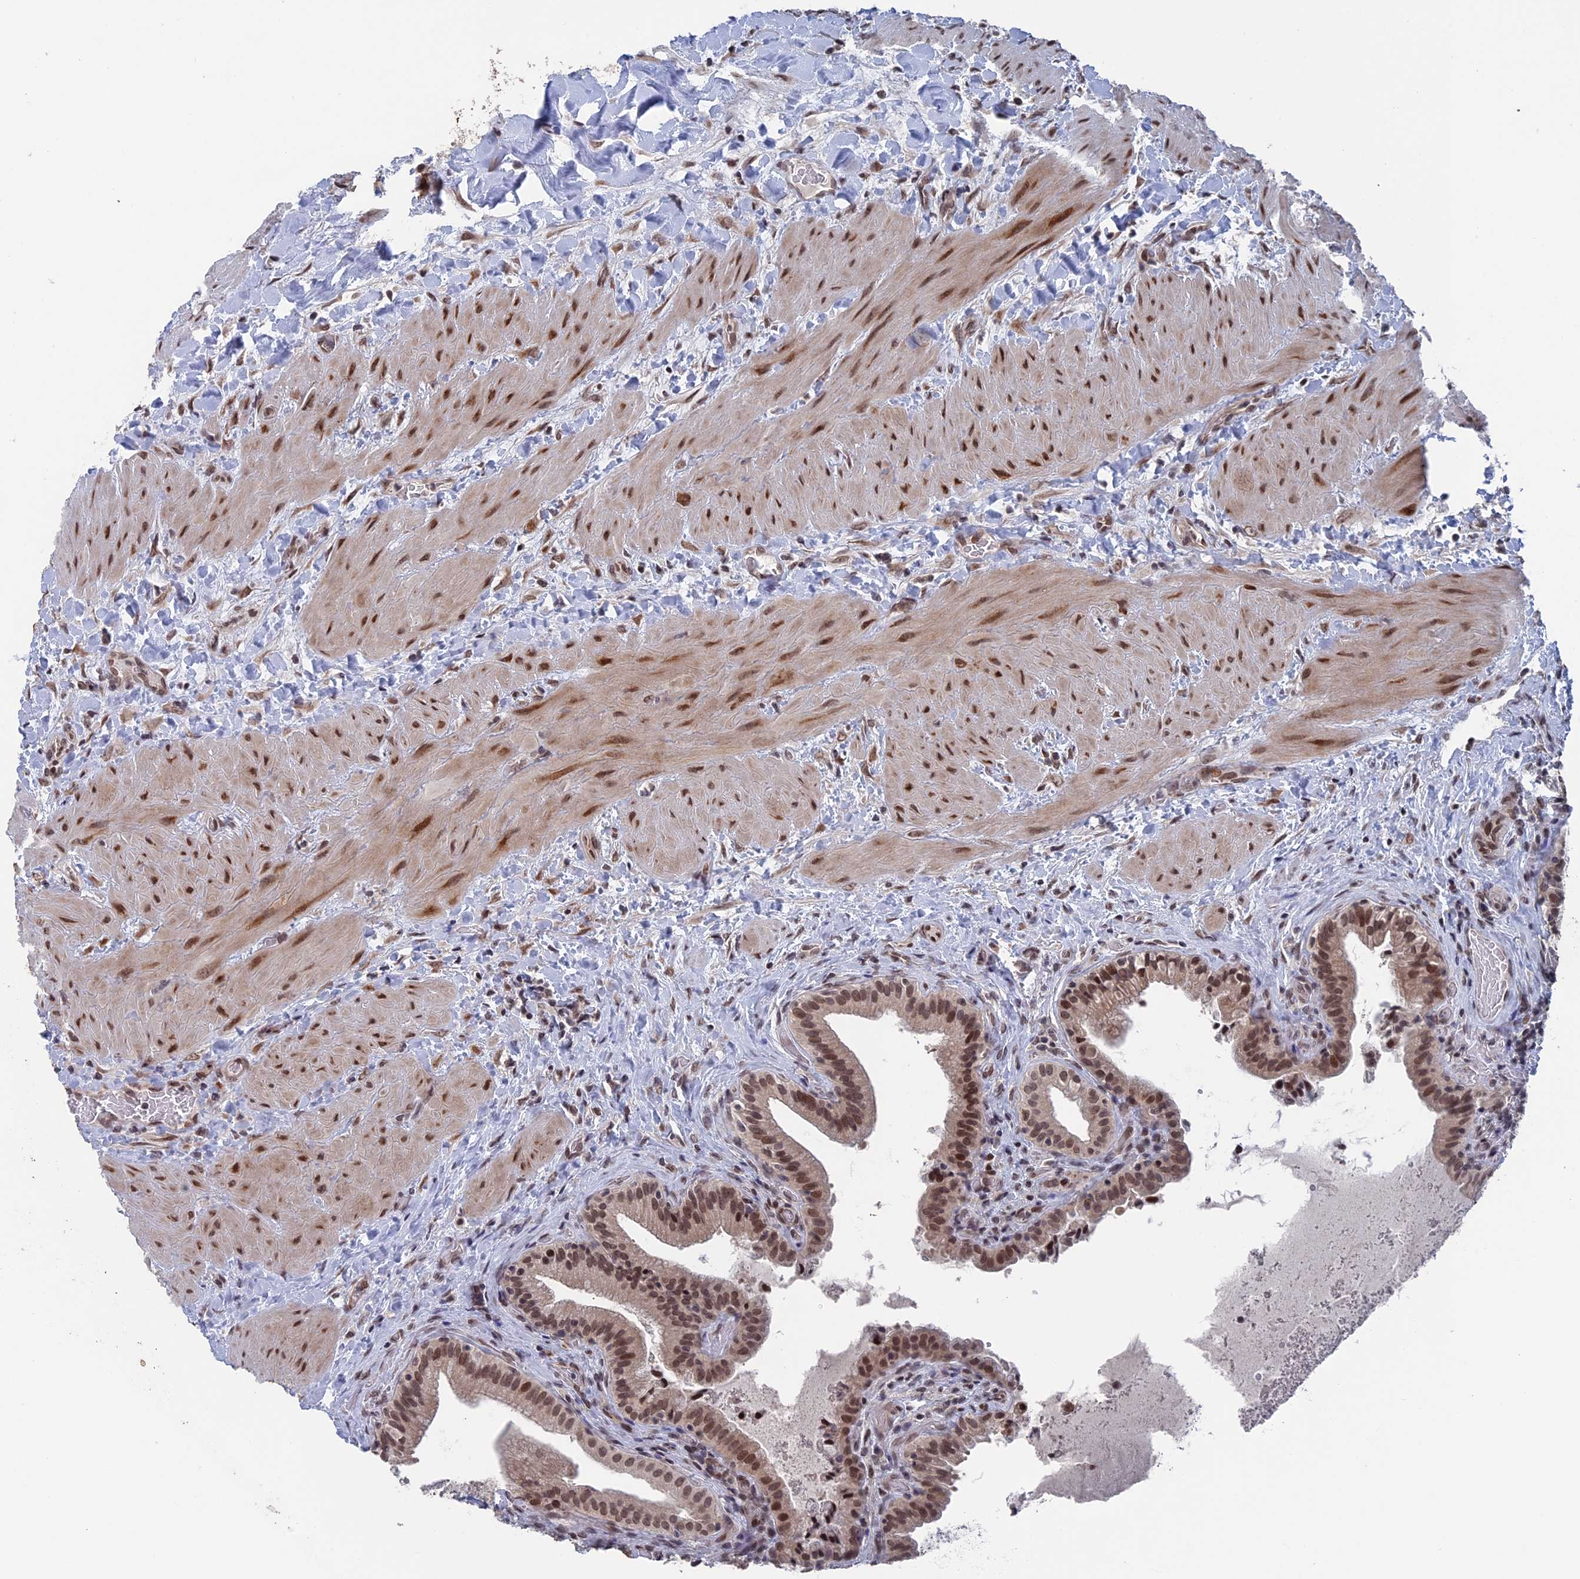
{"staining": {"intensity": "moderate", "quantity": ">75%", "location": "nuclear"}, "tissue": "gallbladder", "cell_type": "Glandular cells", "image_type": "normal", "snomed": [{"axis": "morphology", "description": "Normal tissue, NOS"}, {"axis": "topography", "description": "Gallbladder"}], "caption": "Protein staining displays moderate nuclear expression in about >75% of glandular cells in normal gallbladder. The staining is performed using DAB brown chromogen to label protein expression. The nuclei are counter-stained blue using hematoxylin.", "gene": "NR2C2AP", "patient": {"sex": "male", "age": 24}}